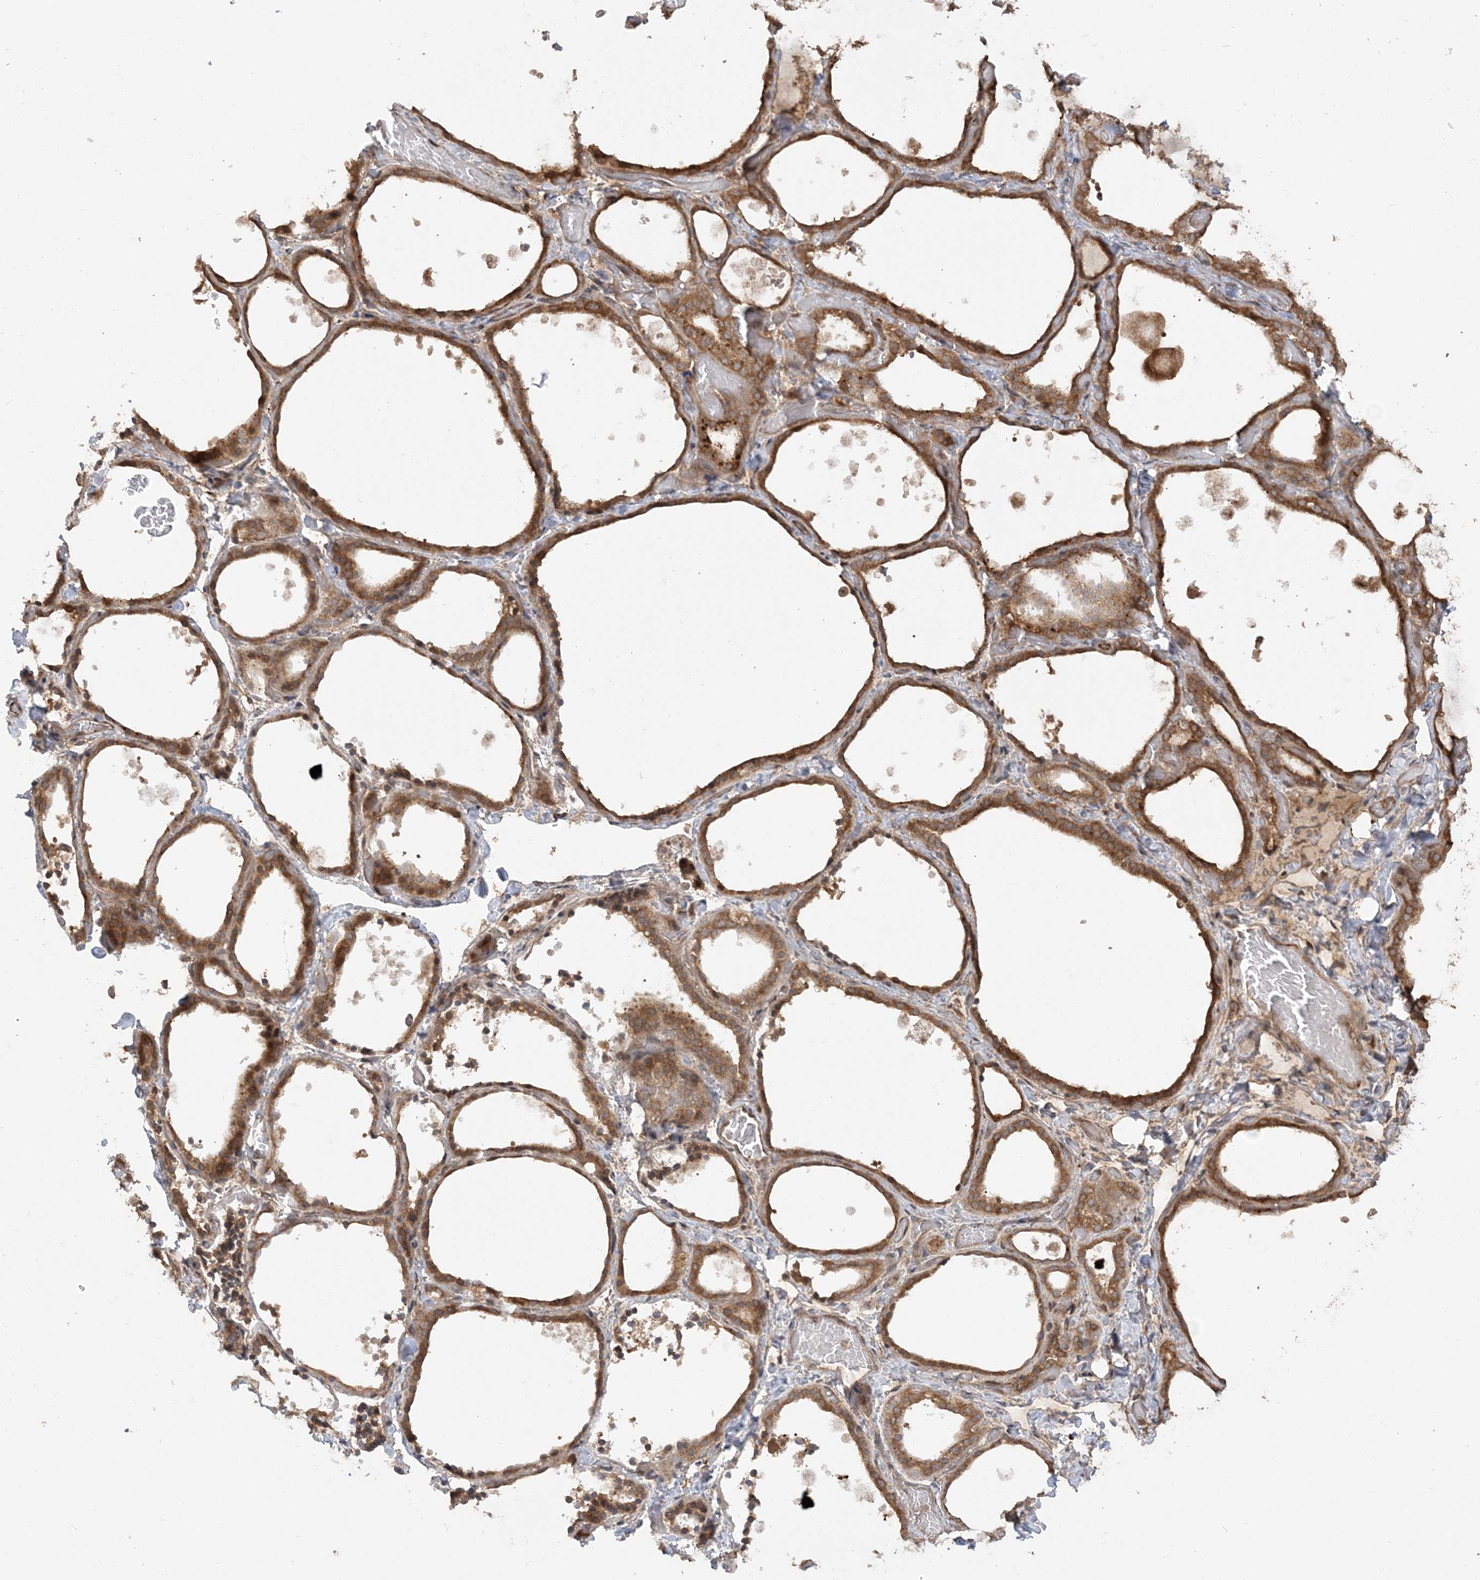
{"staining": {"intensity": "moderate", "quantity": ">75%", "location": "cytoplasmic/membranous"}, "tissue": "thyroid gland", "cell_type": "Glandular cells", "image_type": "normal", "snomed": [{"axis": "morphology", "description": "Normal tissue, NOS"}, {"axis": "topography", "description": "Thyroid gland"}], "caption": "An image of human thyroid gland stained for a protein demonstrates moderate cytoplasmic/membranous brown staining in glandular cells.", "gene": "HERPUD1", "patient": {"sex": "female", "age": 44}}